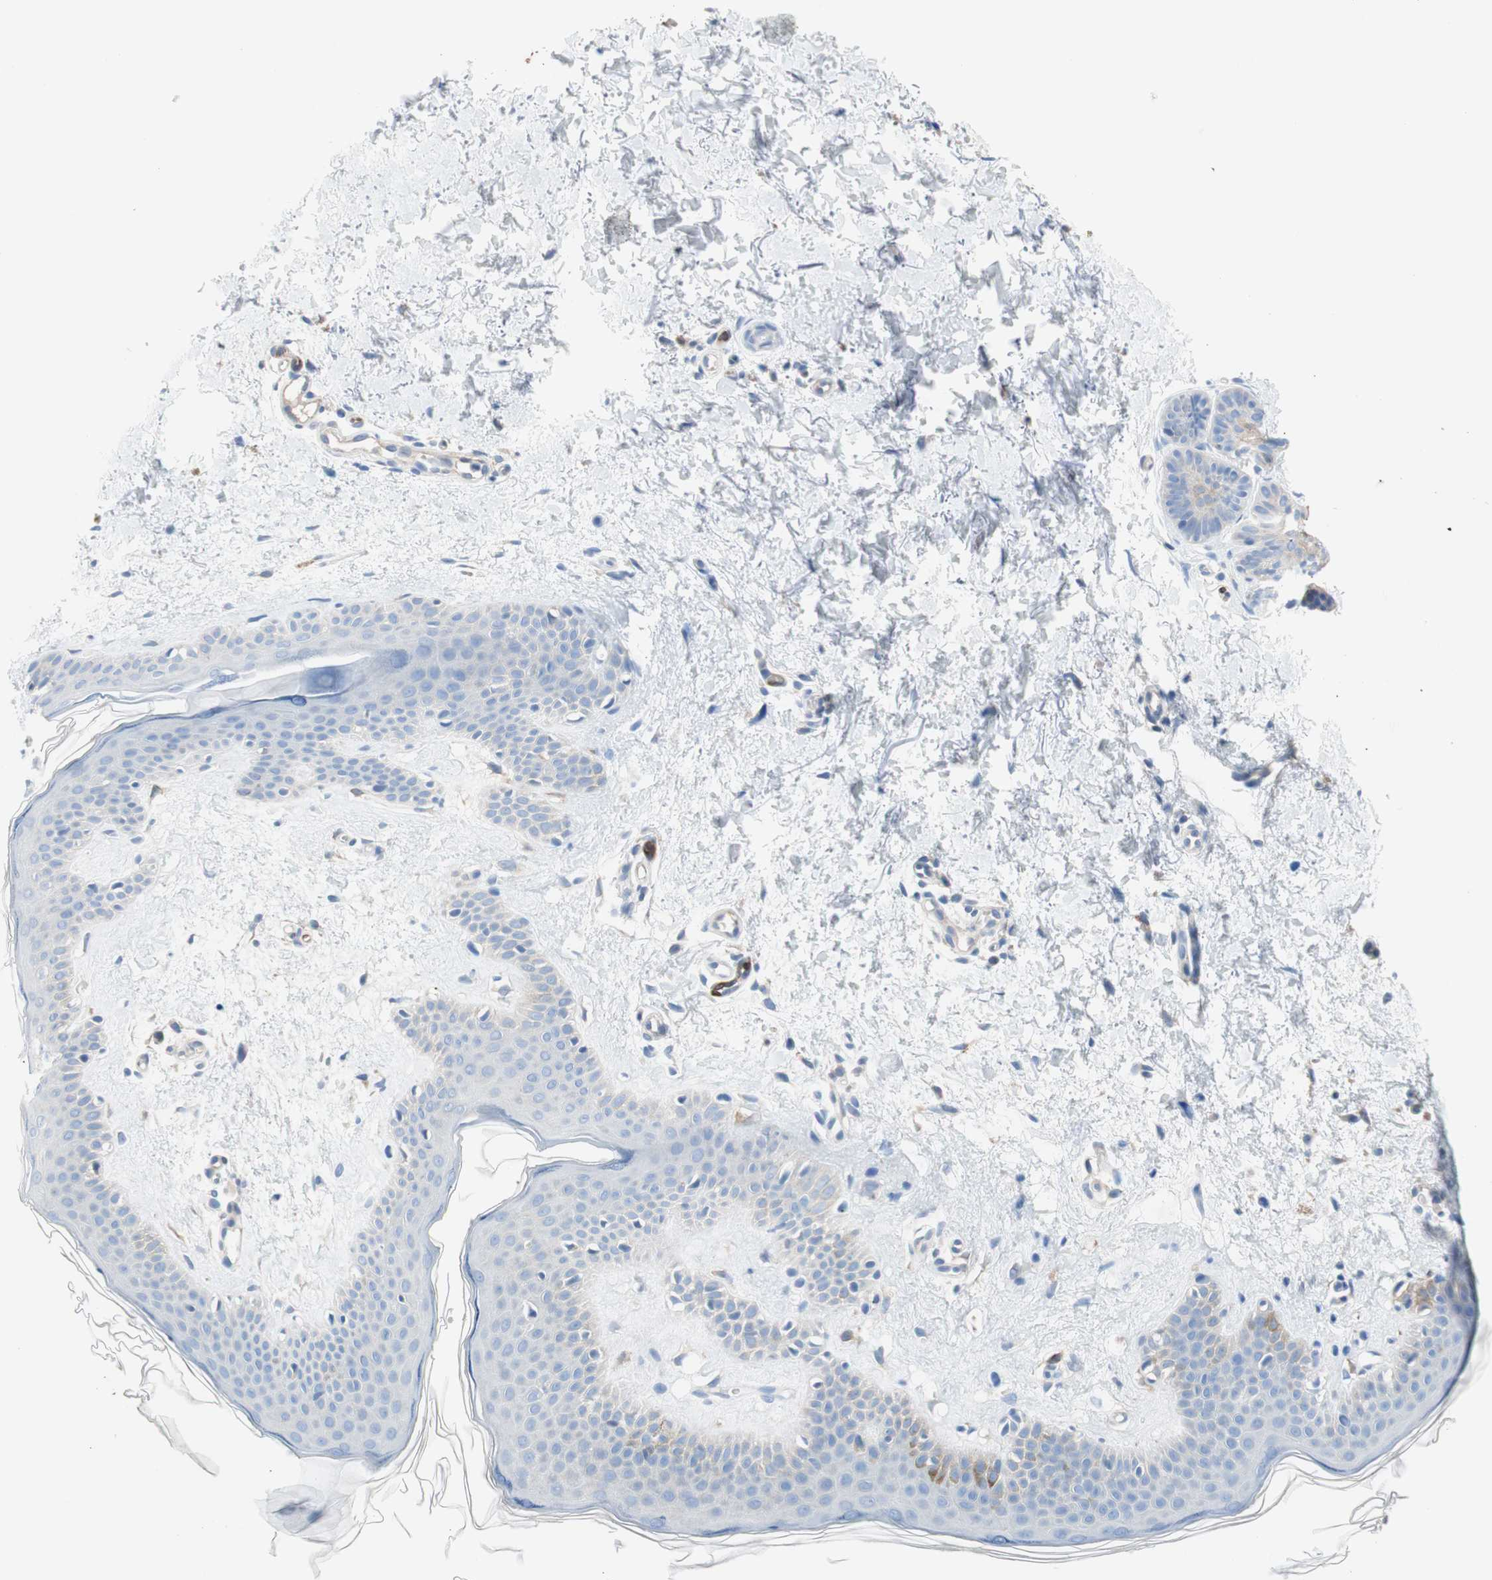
{"staining": {"intensity": "negative", "quantity": "none", "location": "none"}, "tissue": "skin", "cell_type": "Fibroblasts", "image_type": "normal", "snomed": [{"axis": "morphology", "description": "Normal tissue, NOS"}, {"axis": "topography", "description": "Skin"}], "caption": "Immunohistochemistry (IHC) image of normal skin stained for a protein (brown), which displays no staining in fibroblasts.", "gene": "GLUL", "patient": {"sex": "female", "age": 56}}